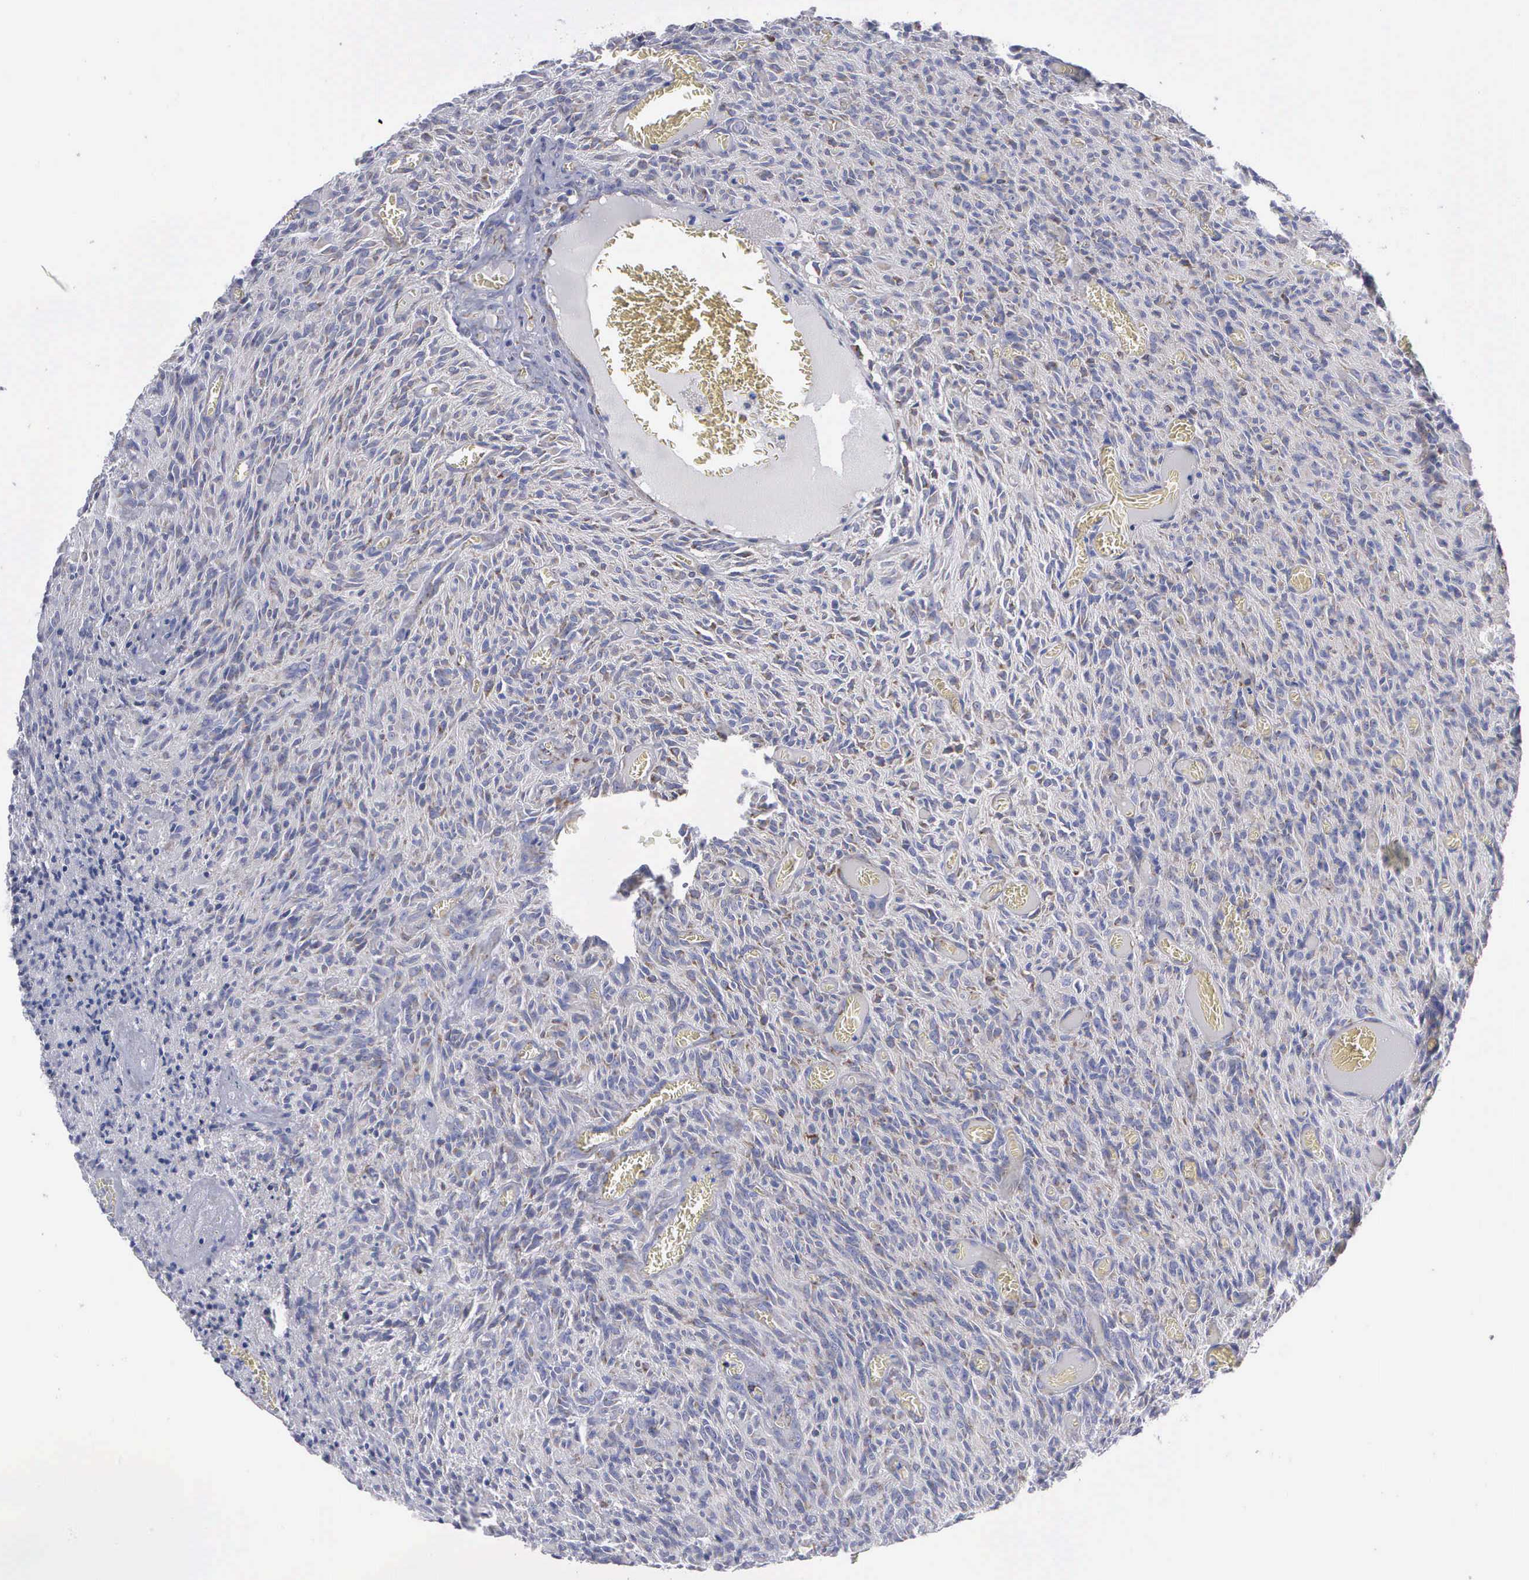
{"staining": {"intensity": "negative", "quantity": "none", "location": "none"}, "tissue": "glioma", "cell_type": "Tumor cells", "image_type": "cancer", "snomed": [{"axis": "morphology", "description": "Glioma, malignant, High grade"}, {"axis": "topography", "description": "Brain"}], "caption": "IHC photomicrograph of malignant high-grade glioma stained for a protein (brown), which shows no positivity in tumor cells. (DAB (3,3'-diaminobenzidine) immunohistochemistry, high magnification).", "gene": "APOOL", "patient": {"sex": "male", "age": 56}}